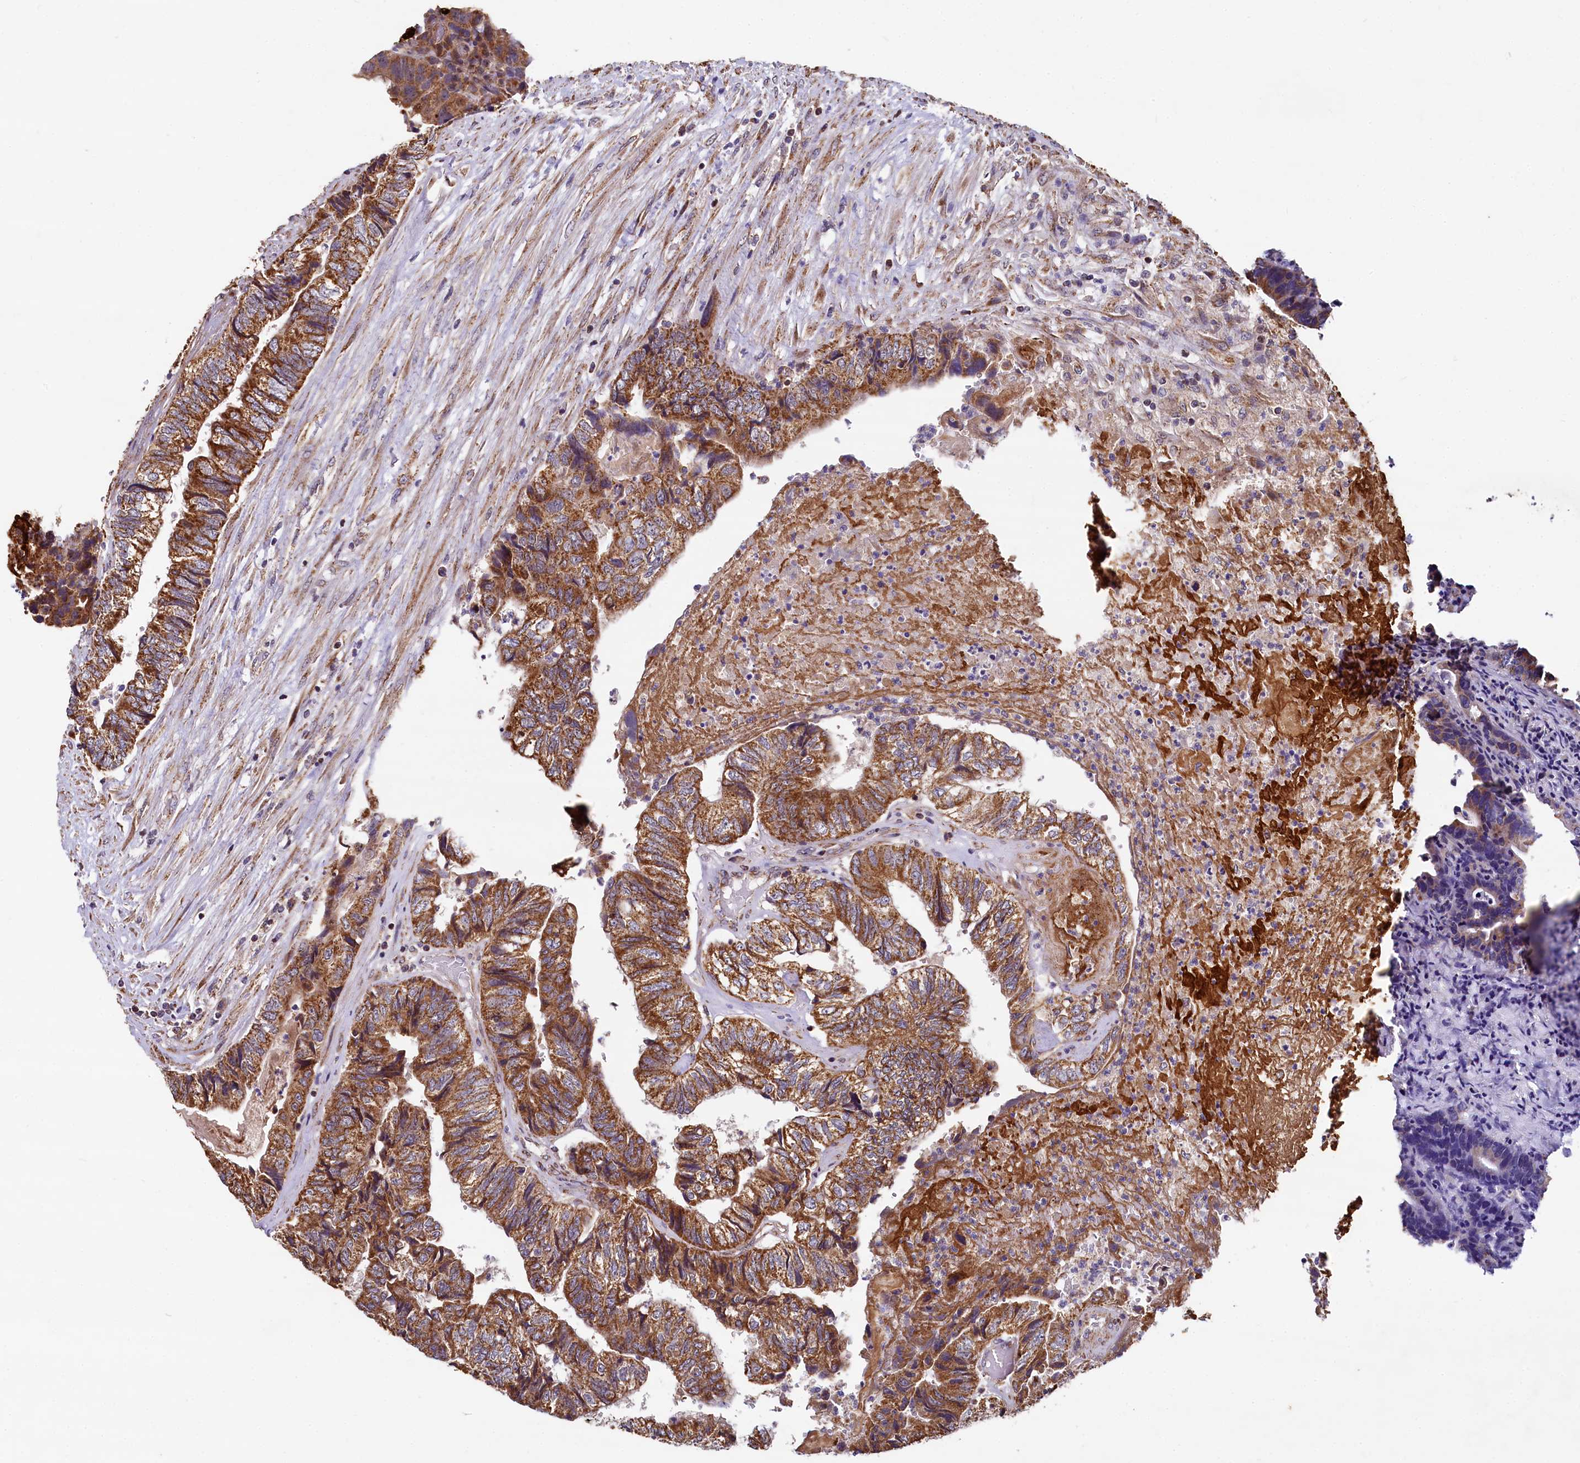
{"staining": {"intensity": "strong", "quantity": ">75%", "location": "cytoplasmic/membranous"}, "tissue": "colorectal cancer", "cell_type": "Tumor cells", "image_type": "cancer", "snomed": [{"axis": "morphology", "description": "Adenocarcinoma, NOS"}, {"axis": "topography", "description": "Colon"}], "caption": "Strong cytoplasmic/membranous protein expression is identified in approximately >75% of tumor cells in colorectal cancer (adenocarcinoma). (Brightfield microscopy of DAB IHC at high magnification).", "gene": "SPRYD3", "patient": {"sex": "female", "age": 67}}